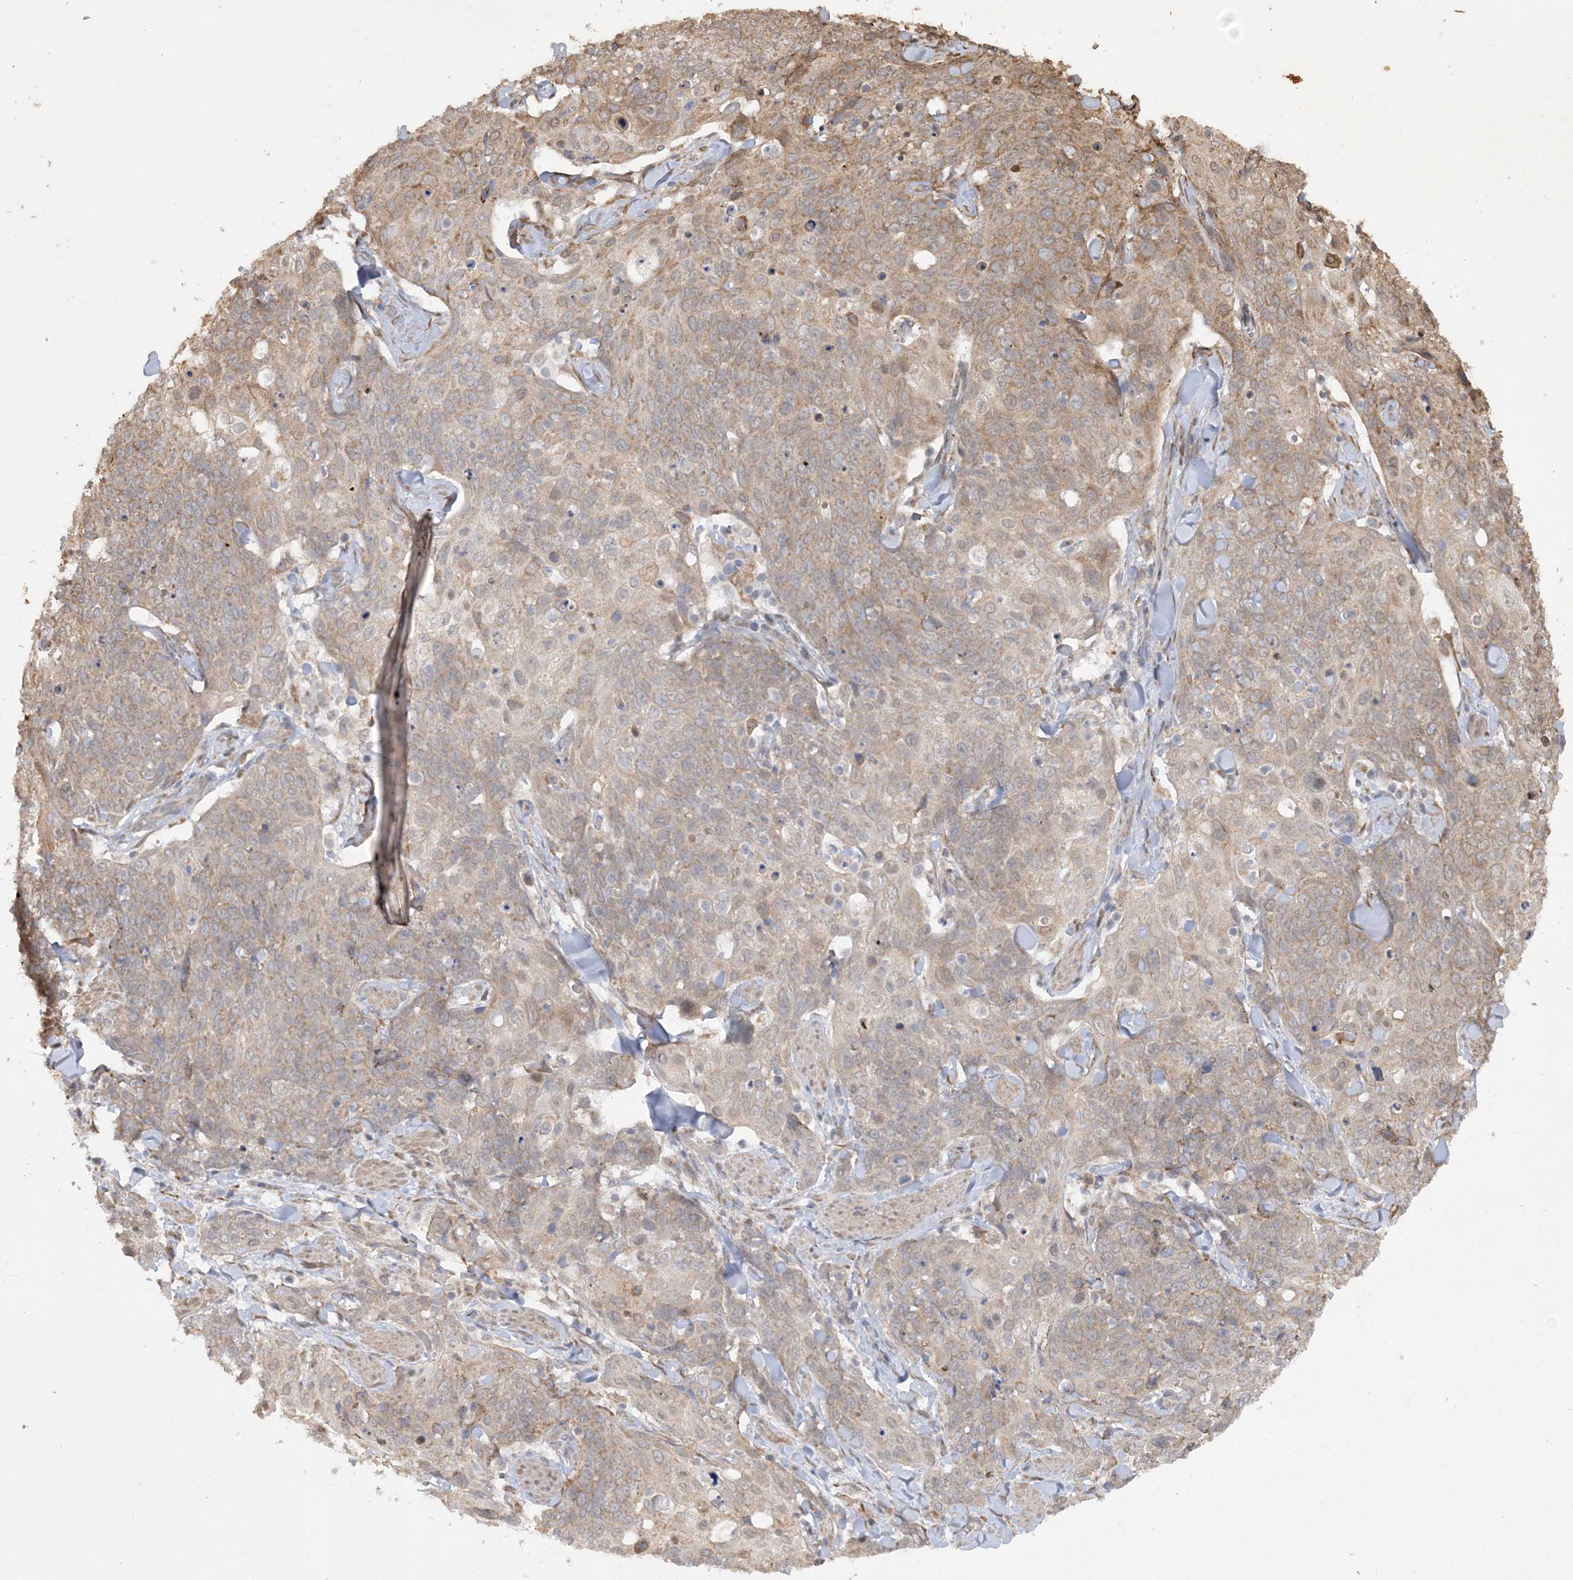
{"staining": {"intensity": "moderate", "quantity": "25%-75%", "location": "cytoplasmic/membranous"}, "tissue": "skin cancer", "cell_type": "Tumor cells", "image_type": "cancer", "snomed": [{"axis": "morphology", "description": "Squamous cell carcinoma, NOS"}, {"axis": "topography", "description": "Skin"}, {"axis": "topography", "description": "Vulva"}], "caption": "Immunohistochemical staining of skin squamous cell carcinoma demonstrates medium levels of moderate cytoplasmic/membranous positivity in approximately 25%-75% of tumor cells.", "gene": "MRPL47", "patient": {"sex": "female", "age": 85}}